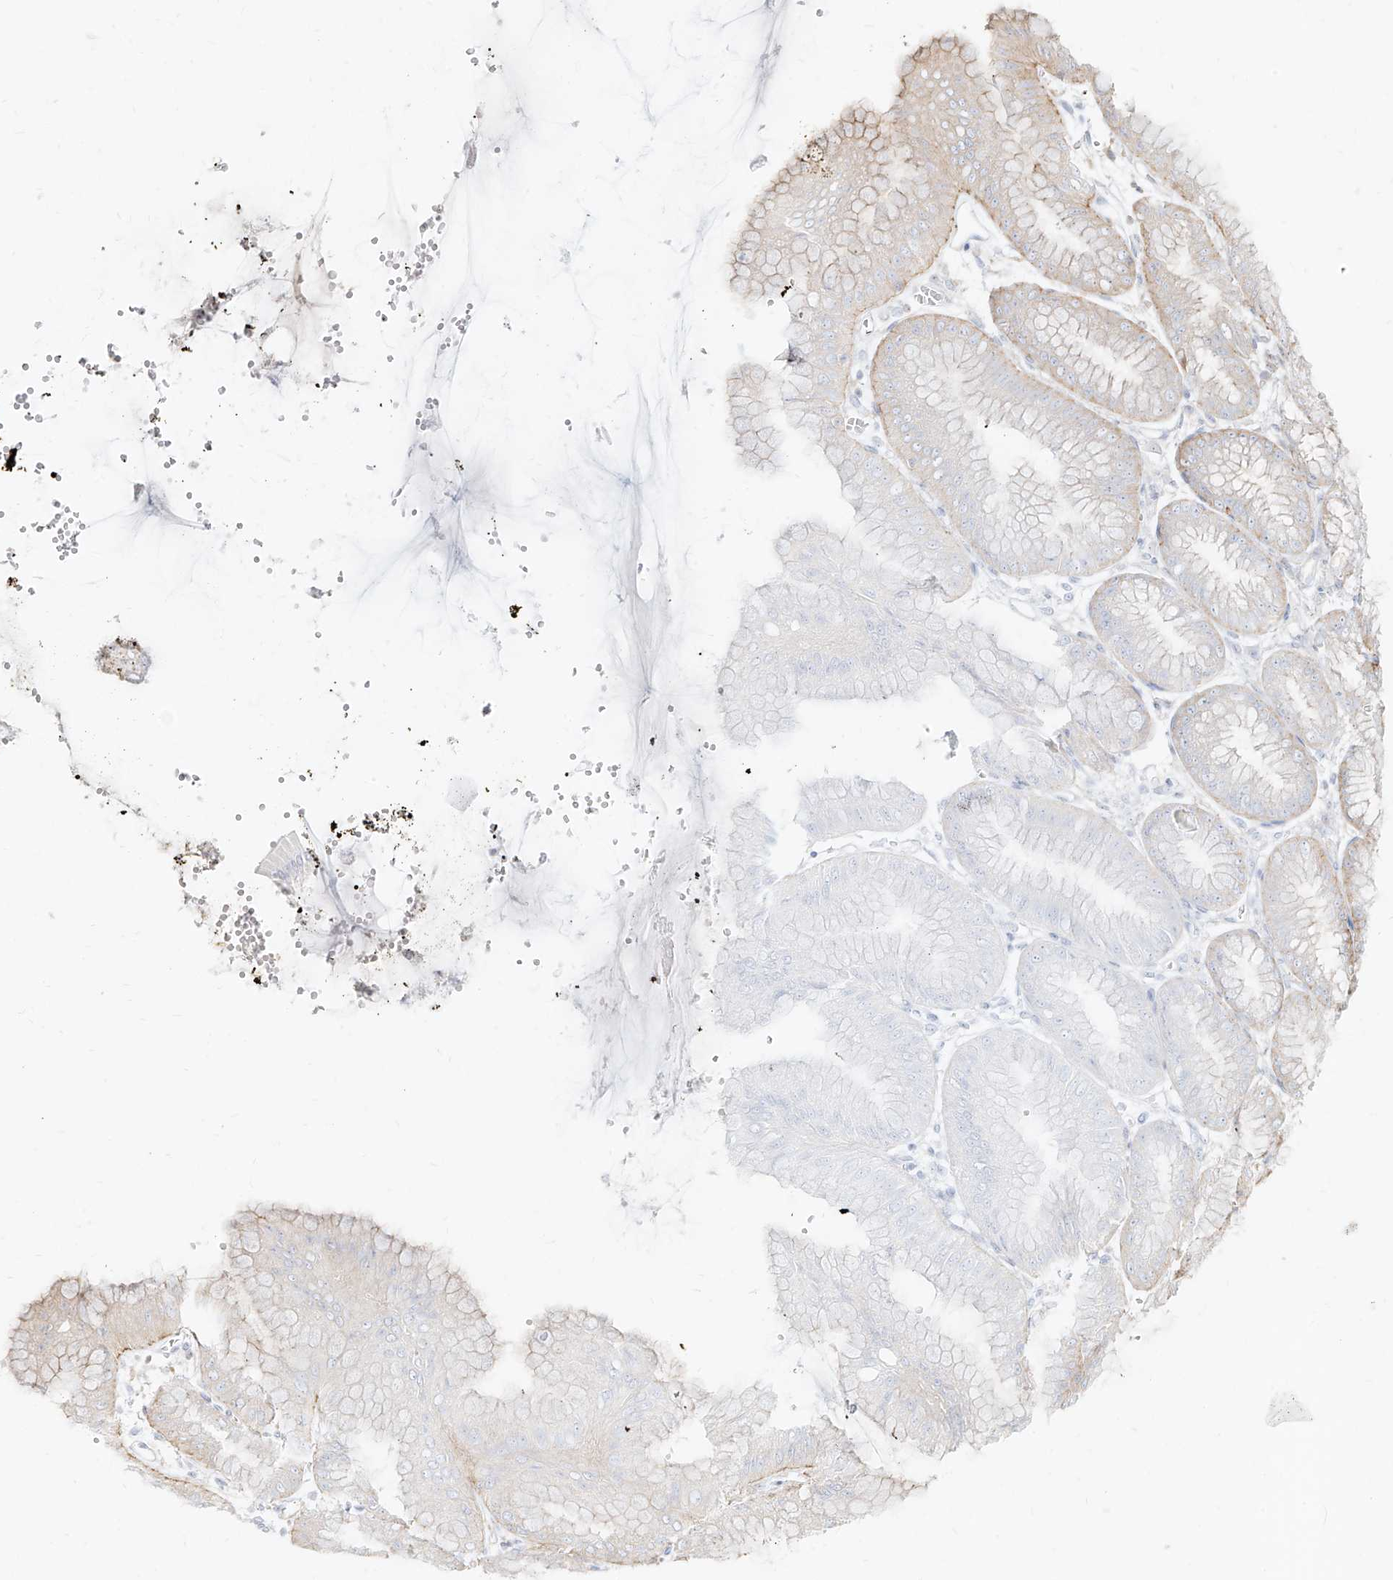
{"staining": {"intensity": "weak", "quantity": "<25%", "location": "cytoplasmic/membranous"}, "tissue": "stomach", "cell_type": "Glandular cells", "image_type": "normal", "snomed": [{"axis": "morphology", "description": "Normal tissue, NOS"}, {"axis": "topography", "description": "Stomach, lower"}], "caption": "Immunohistochemical staining of unremarkable stomach reveals no significant expression in glandular cells. (DAB (3,3'-diaminobenzidine) IHC, high magnification).", "gene": "SLC2A12", "patient": {"sex": "male", "age": 71}}